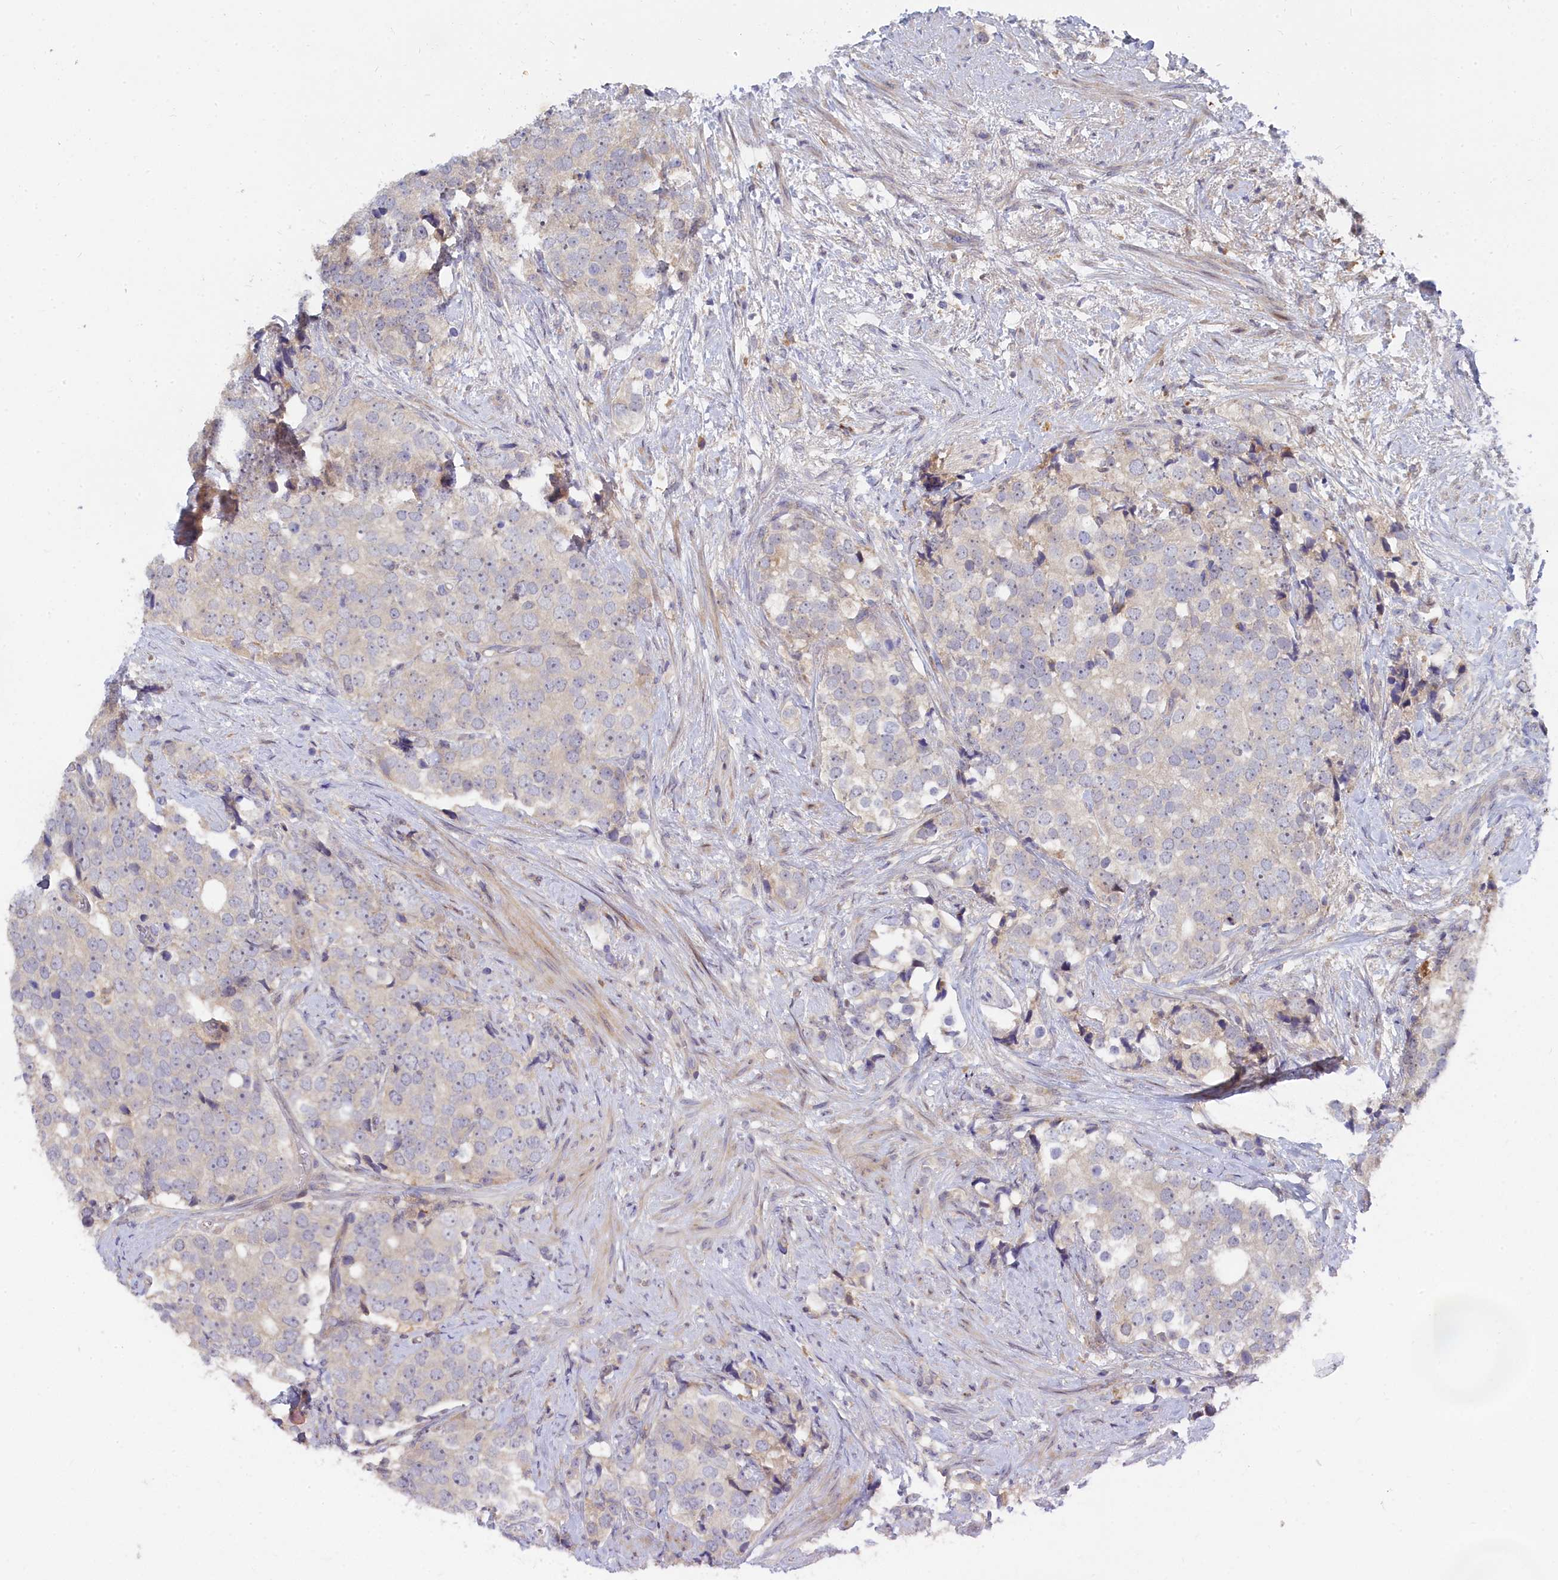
{"staining": {"intensity": "negative", "quantity": "none", "location": "none"}, "tissue": "prostate cancer", "cell_type": "Tumor cells", "image_type": "cancer", "snomed": [{"axis": "morphology", "description": "Adenocarcinoma, High grade"}, {"axis": "topography", "description": "Prostate"}], "caption": "IHC image of neoplastic tissue: prostate cancer stained with DAB exhibits no significant protein expression in tumor cells.", "gene": "SPATA5L1", "patient": {"sex": "male", "age": 49}}